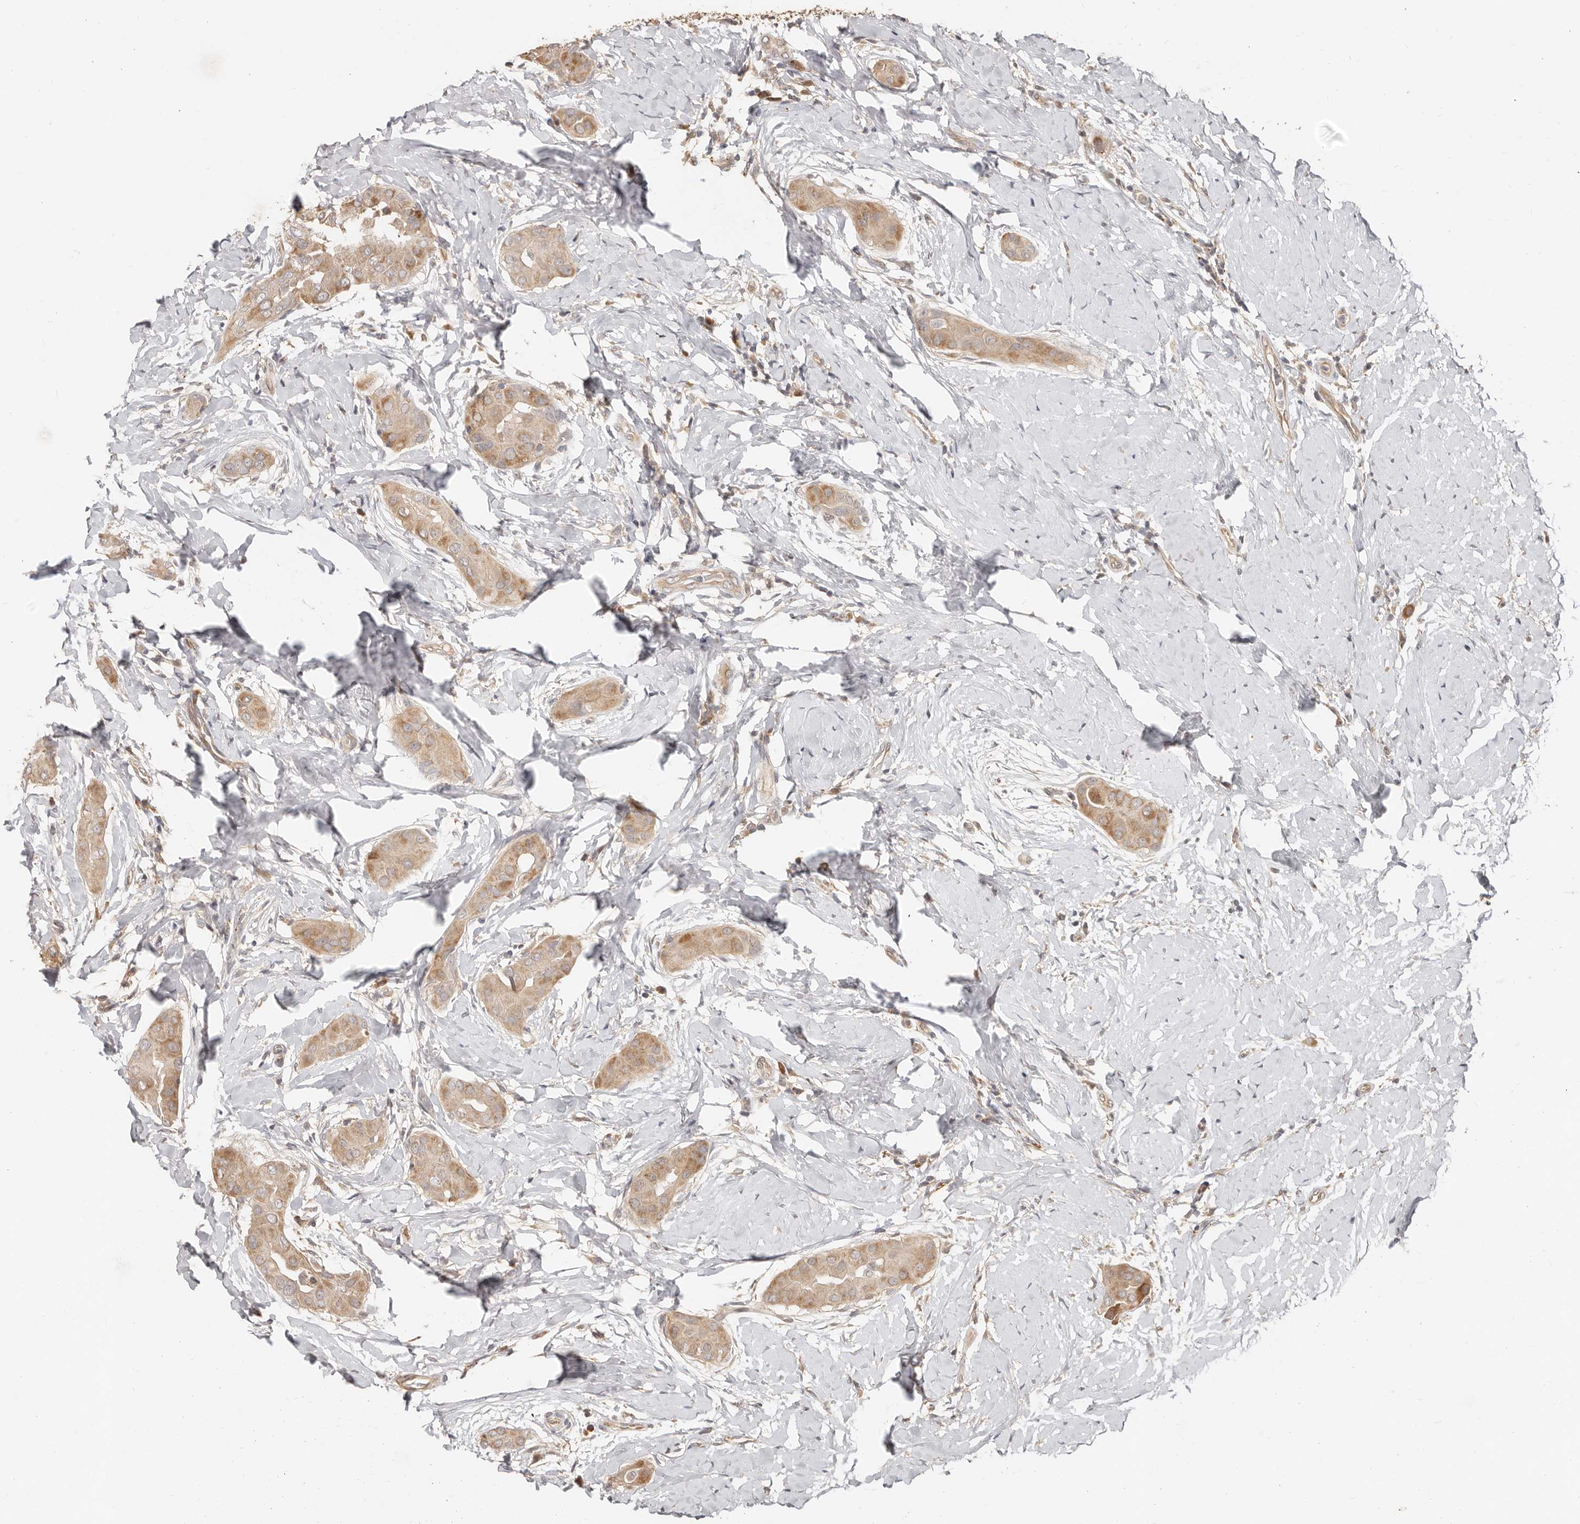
{"staining": {"intensity": "moderate", "quantity": ">75%", "location": "cytoplasmic/membranous"}, "tissue": "thyroid cancer", "cell_type": "Tumor cells", "image_type": "cancer", "snomed": [{"axis": "morphology", "description": "Papillary adenocarcinoma, NOS"}, {"axis": "topography", "description": "Thyroid gland"}], "caption": "Moderate cytoplasmic/membranous staining for a protein is present in about >75% of tumor cells of thyroid cancer using immunohistochemistry.", "gene": "MTFR2", "patient": {"sex": "male", "age": 33}}